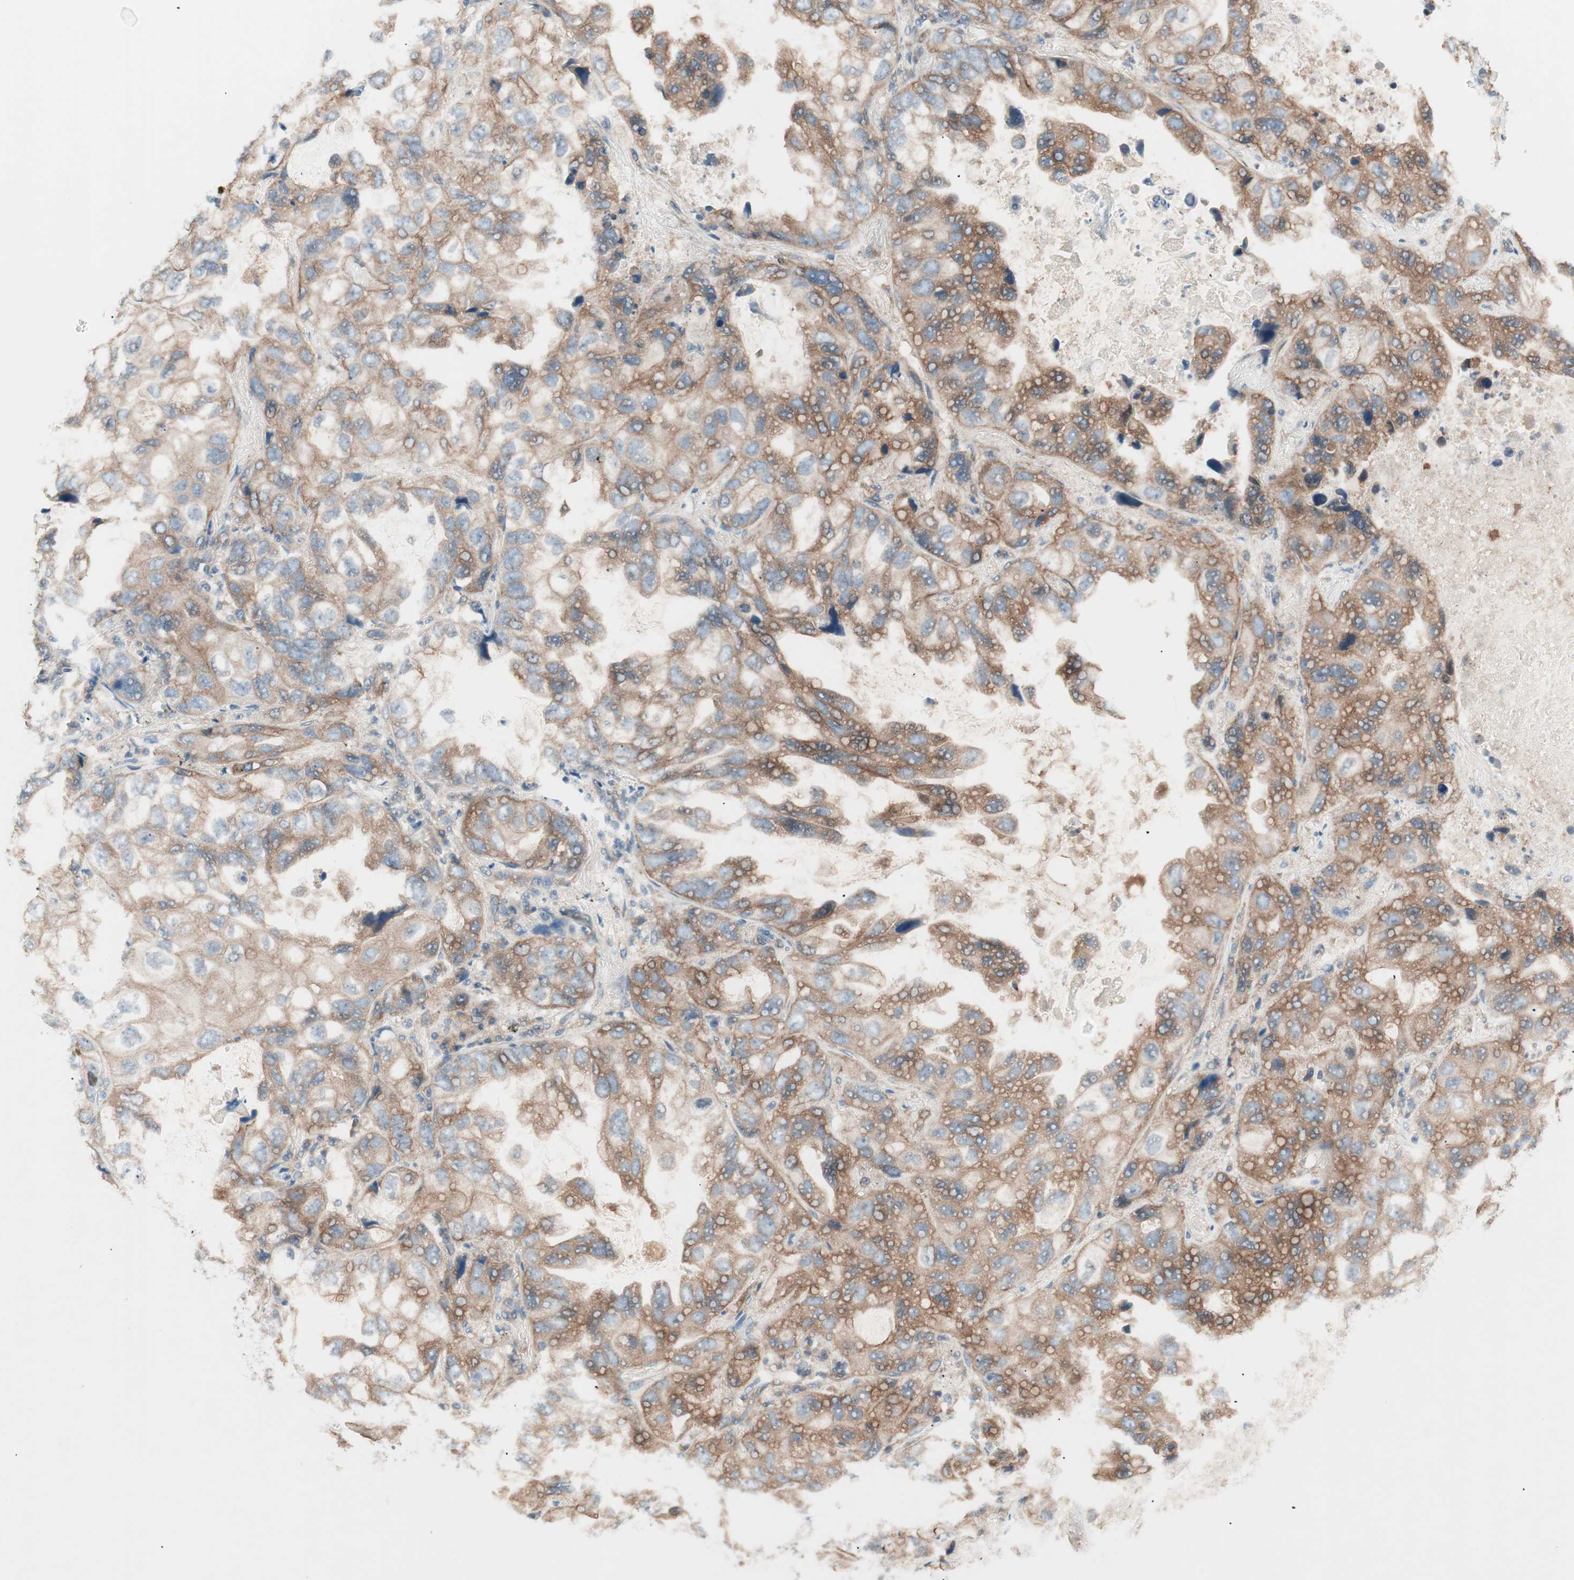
{"staining": {"intensity": "strong", "quantity": ">75%", "location": "cytoplasmic/membranous"}, "tissue": "lung cancer", "cell_type": "Tumor cells", "image_type": "cancer", "snomed": [{"axis": "morphology", "description": "Squamous cell carcinoma, NOS"}, {"axis": "topography", "description": "Lung"}], "caption": "Strong cytoplasmic/membranous expression is appreciated in approximately >75% of tumor cells in squamous cell carcinoma (lung).", "gene": "TSG101", "patient": {"sex": "female", "age": 73}}